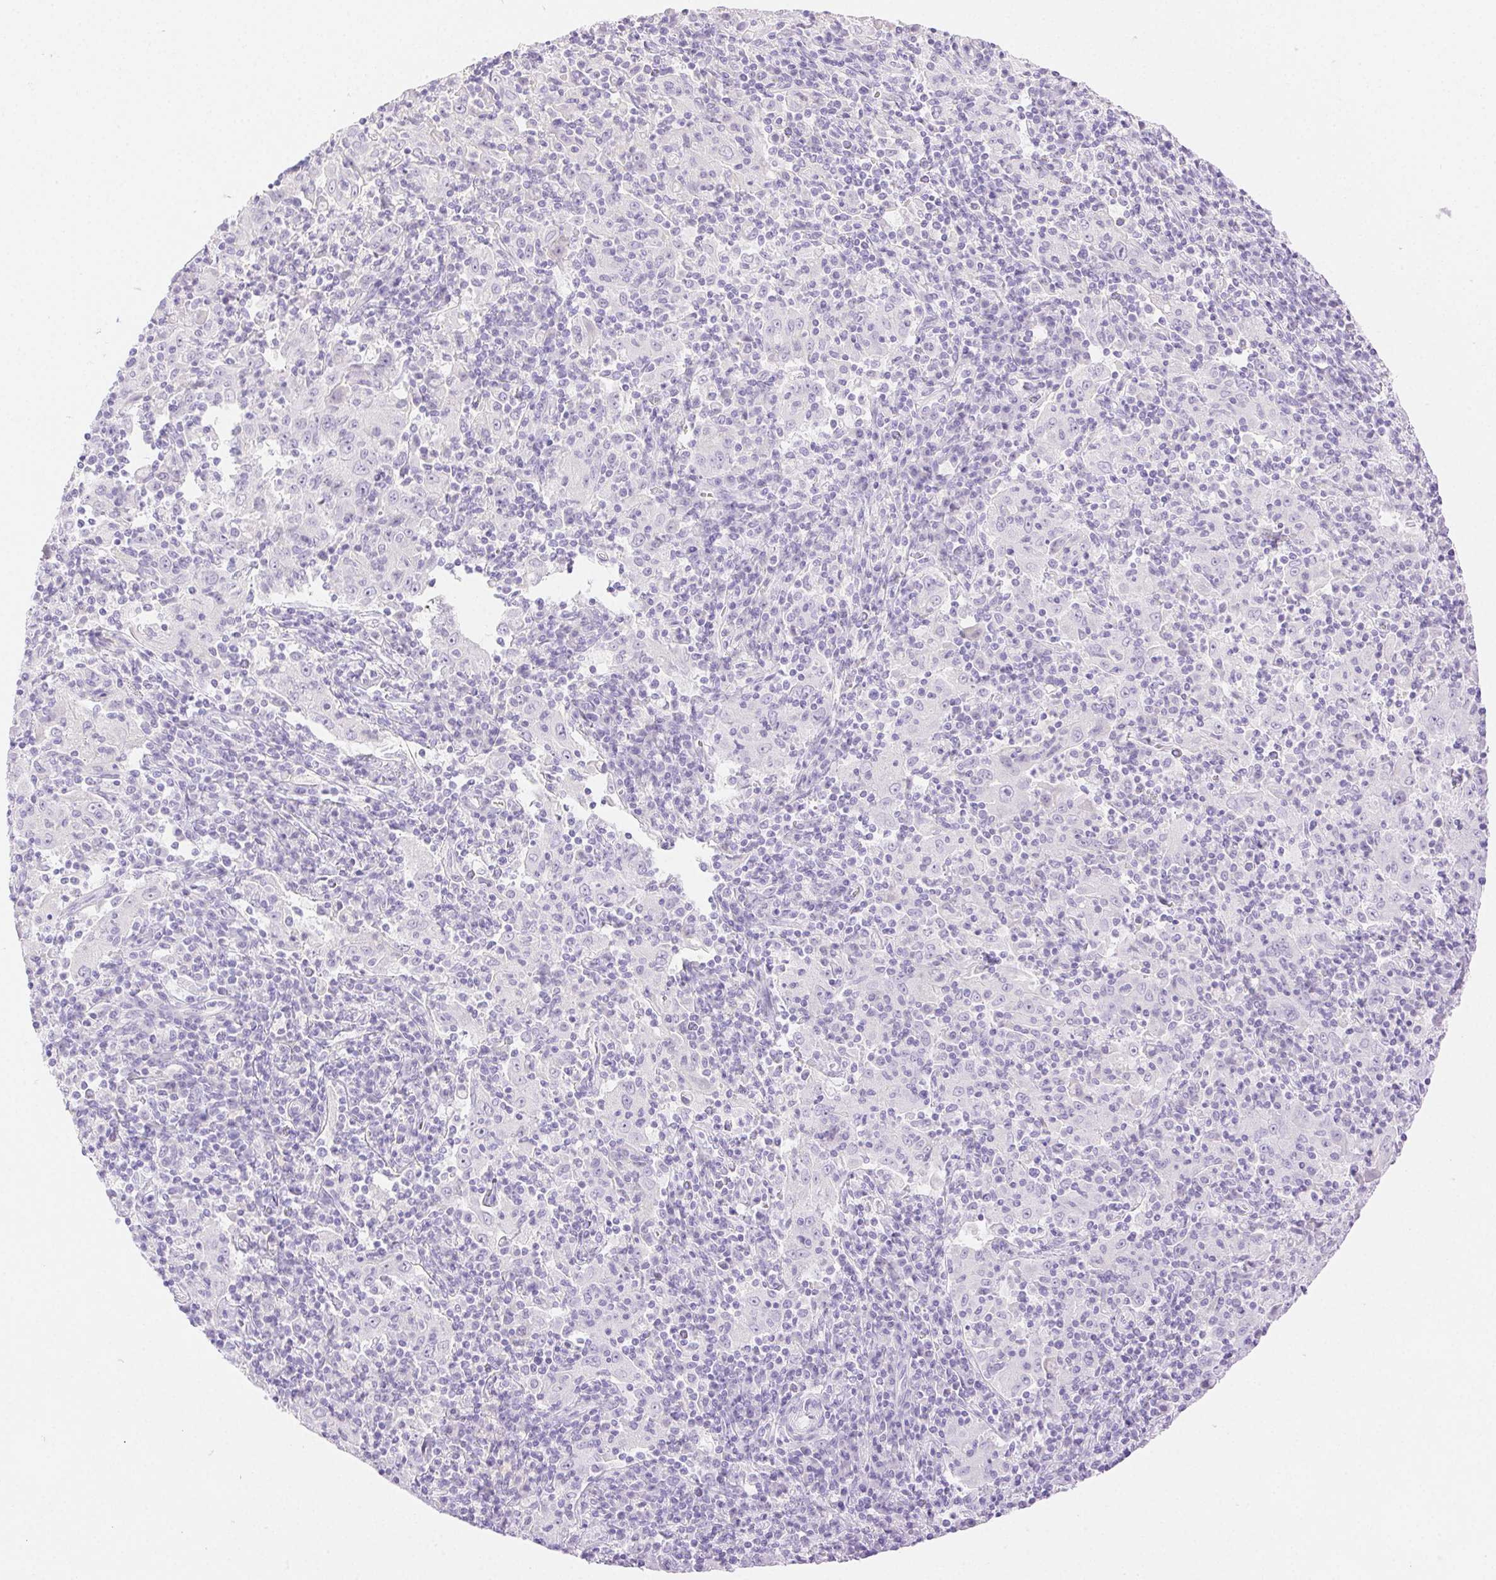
{"staining": {"intensity": "negative", "quantity": "none", "location": "none"}, "tissue": "pancreatic cancer", "cell_type": "Tumor cells", "image_type": "cancer", "snomed": [{"axis": "morphology", "description": "Adenocarcinoma, NOS"}, {"axis": "topography", "description": "Pancreas"}], "caption": "DAB immunohistochemical staining of adenocarcinoma (pancreatic) displays no significant expression in tumor cells.", "gene": "SPACA4", "patient": {"sex": "male", "age": 63}}